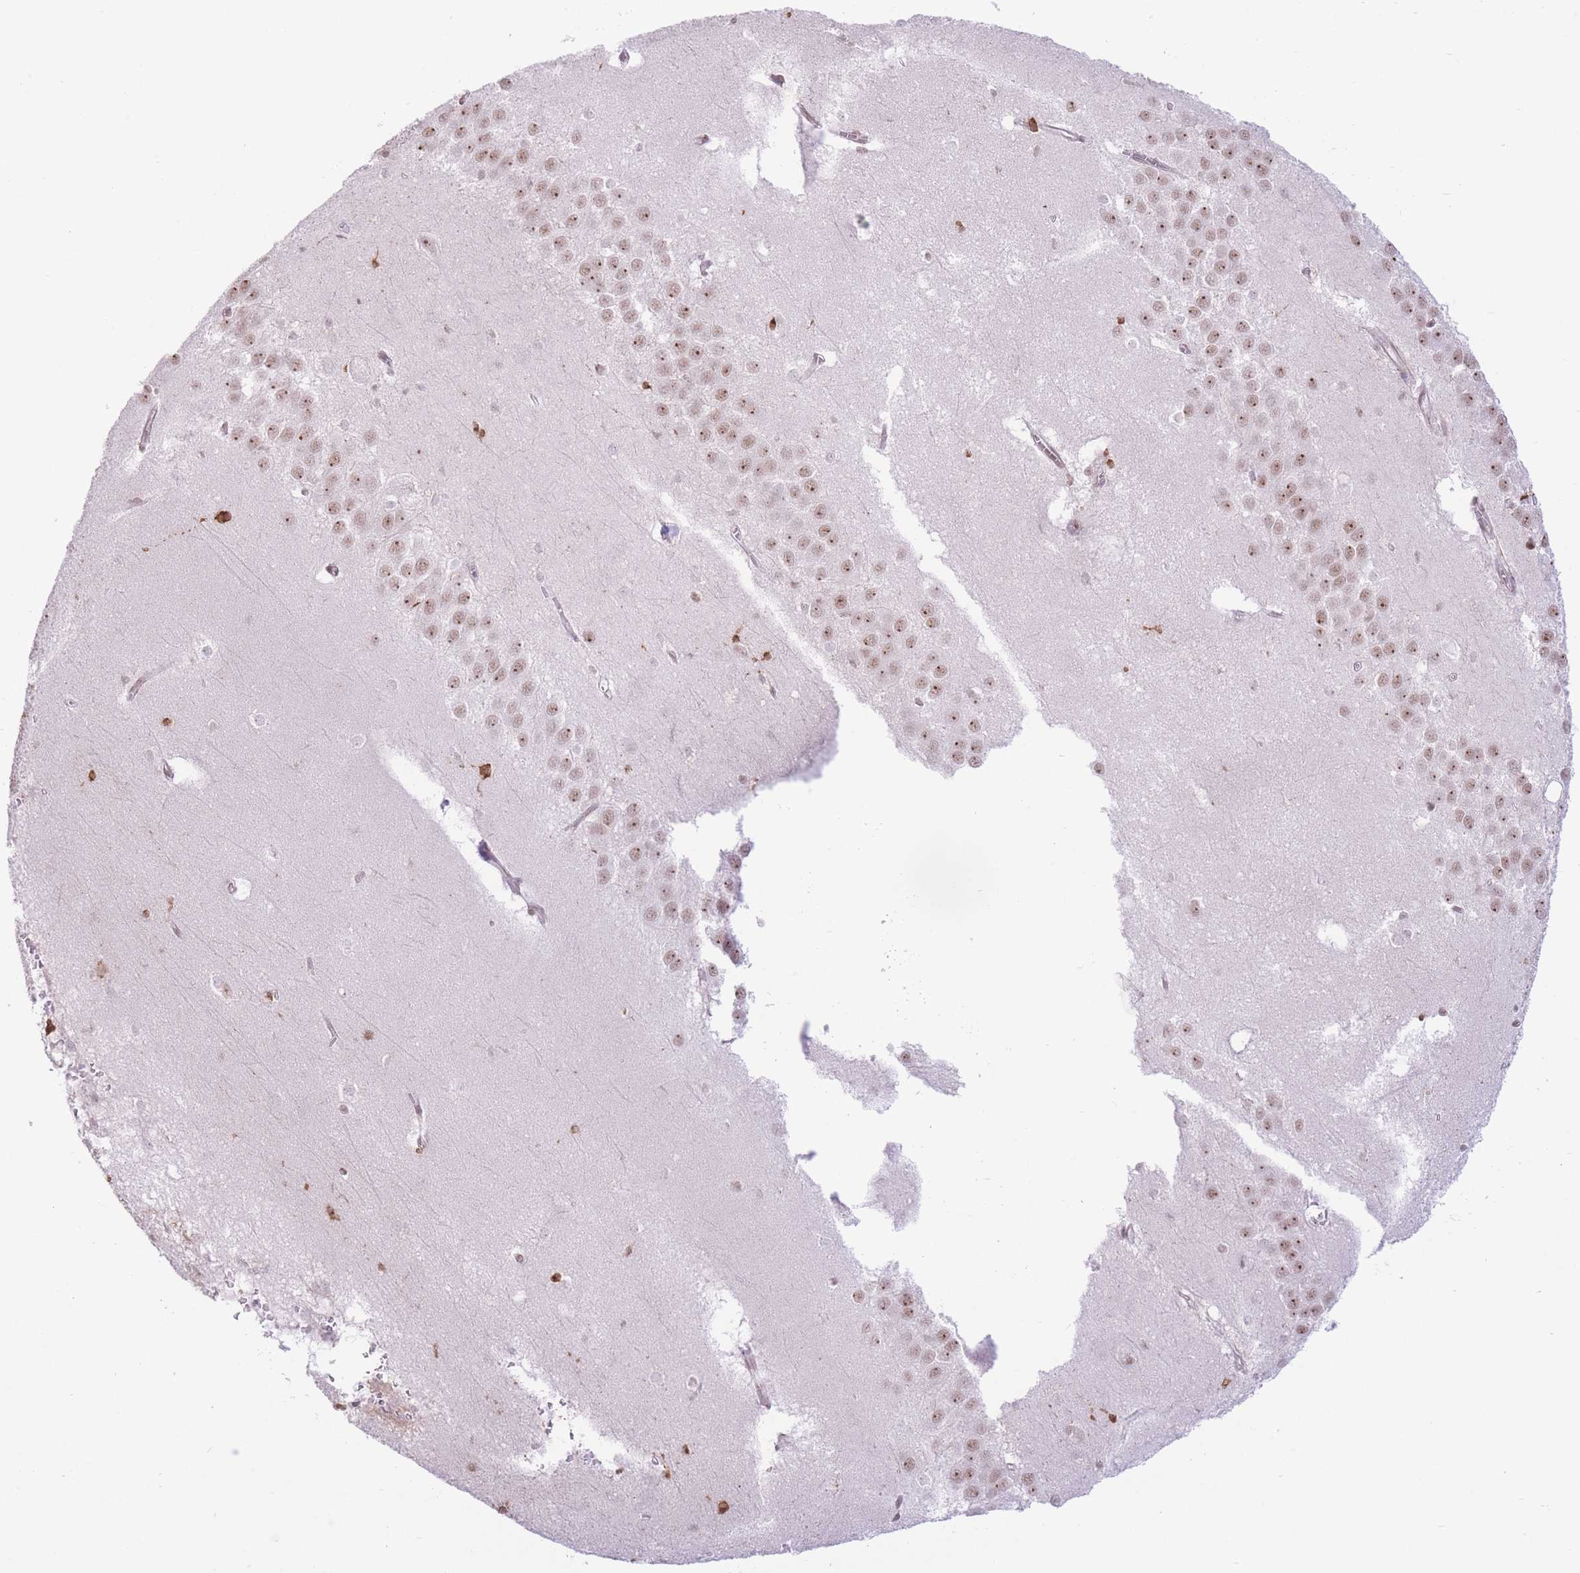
{"staining": {"intensity": "moderate", "quantity": "<25%", "location": "nuclear"}, "tissue": "hippocampus", "cell_type": "Glial cells", "image_type": "normal", "snomed": [{"axis": "morphology", "description": "Normal tissue, NOS"}, {"axis": "topography", "description": "Hippocampus"}], "caption": "Glial cells demonstrate low levels of moderate nuclear expression in about <25% of cells in normal human hippocampus. The protein of interest is shown in brown color, while the nuclei are stained blue.", "gene": "PCIF1", "patient": {"sex": "female", "age": 64}}